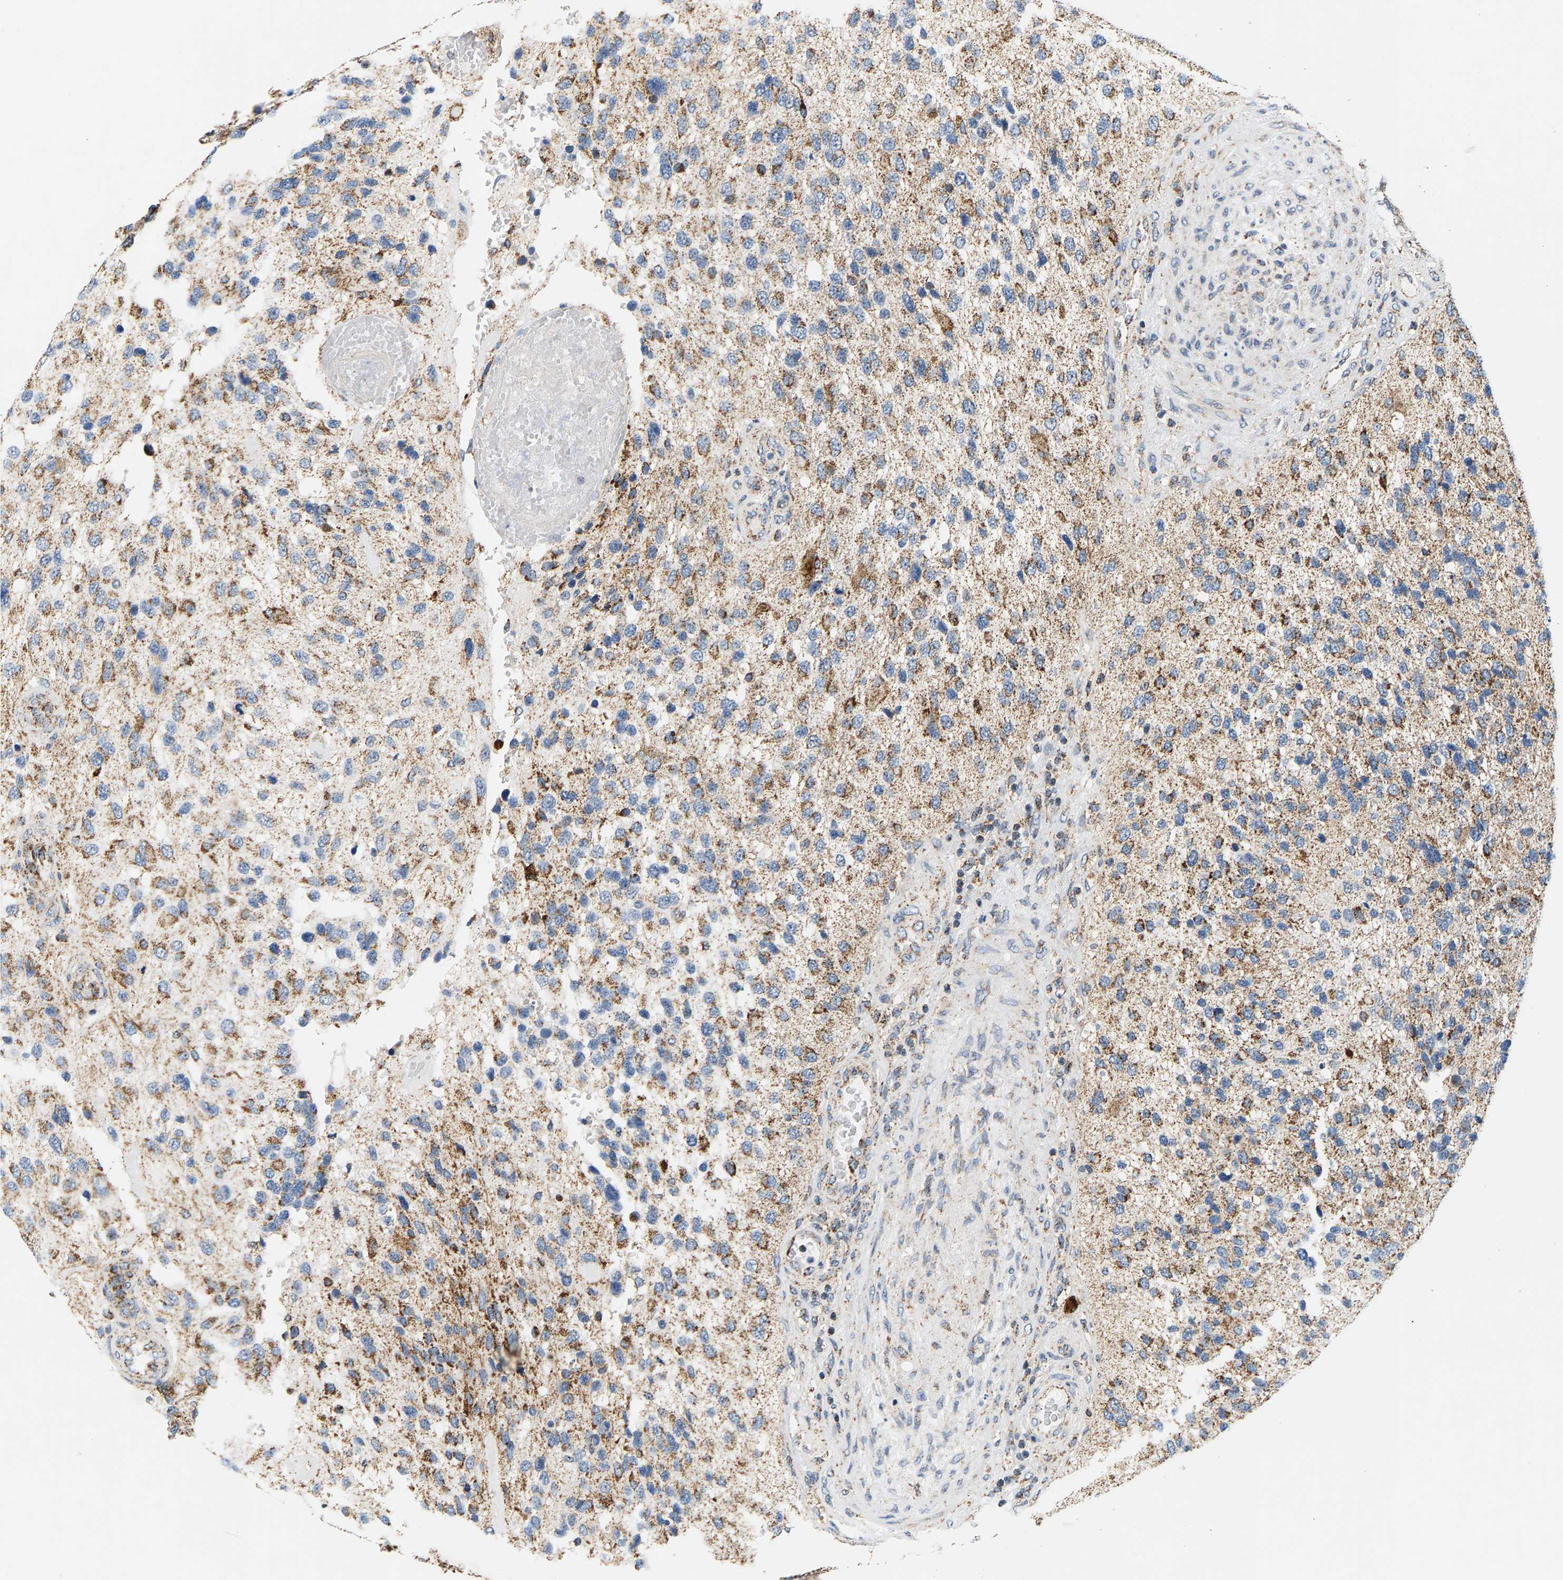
{"staining": {"intensity": "moderate", "quantity": ">75%", "location": "cytoplasmic/membranous"}, "tissue": "glioma", "cell_type": "Tumor cells", "image_type": "cancer", "snomed": [{"axis": "morphology", "description": "Glioma, malignant, High grade"}, {"axis": "topography", "description": "Brain"}], "caption": "Immunohistochemical staining of glioma exhibits moderate cytoplasmic/membranous protein positivity in about >75% of tumor cells.", "gene": "PDE1A", "patient": {"sex": "female", "age": 58}}